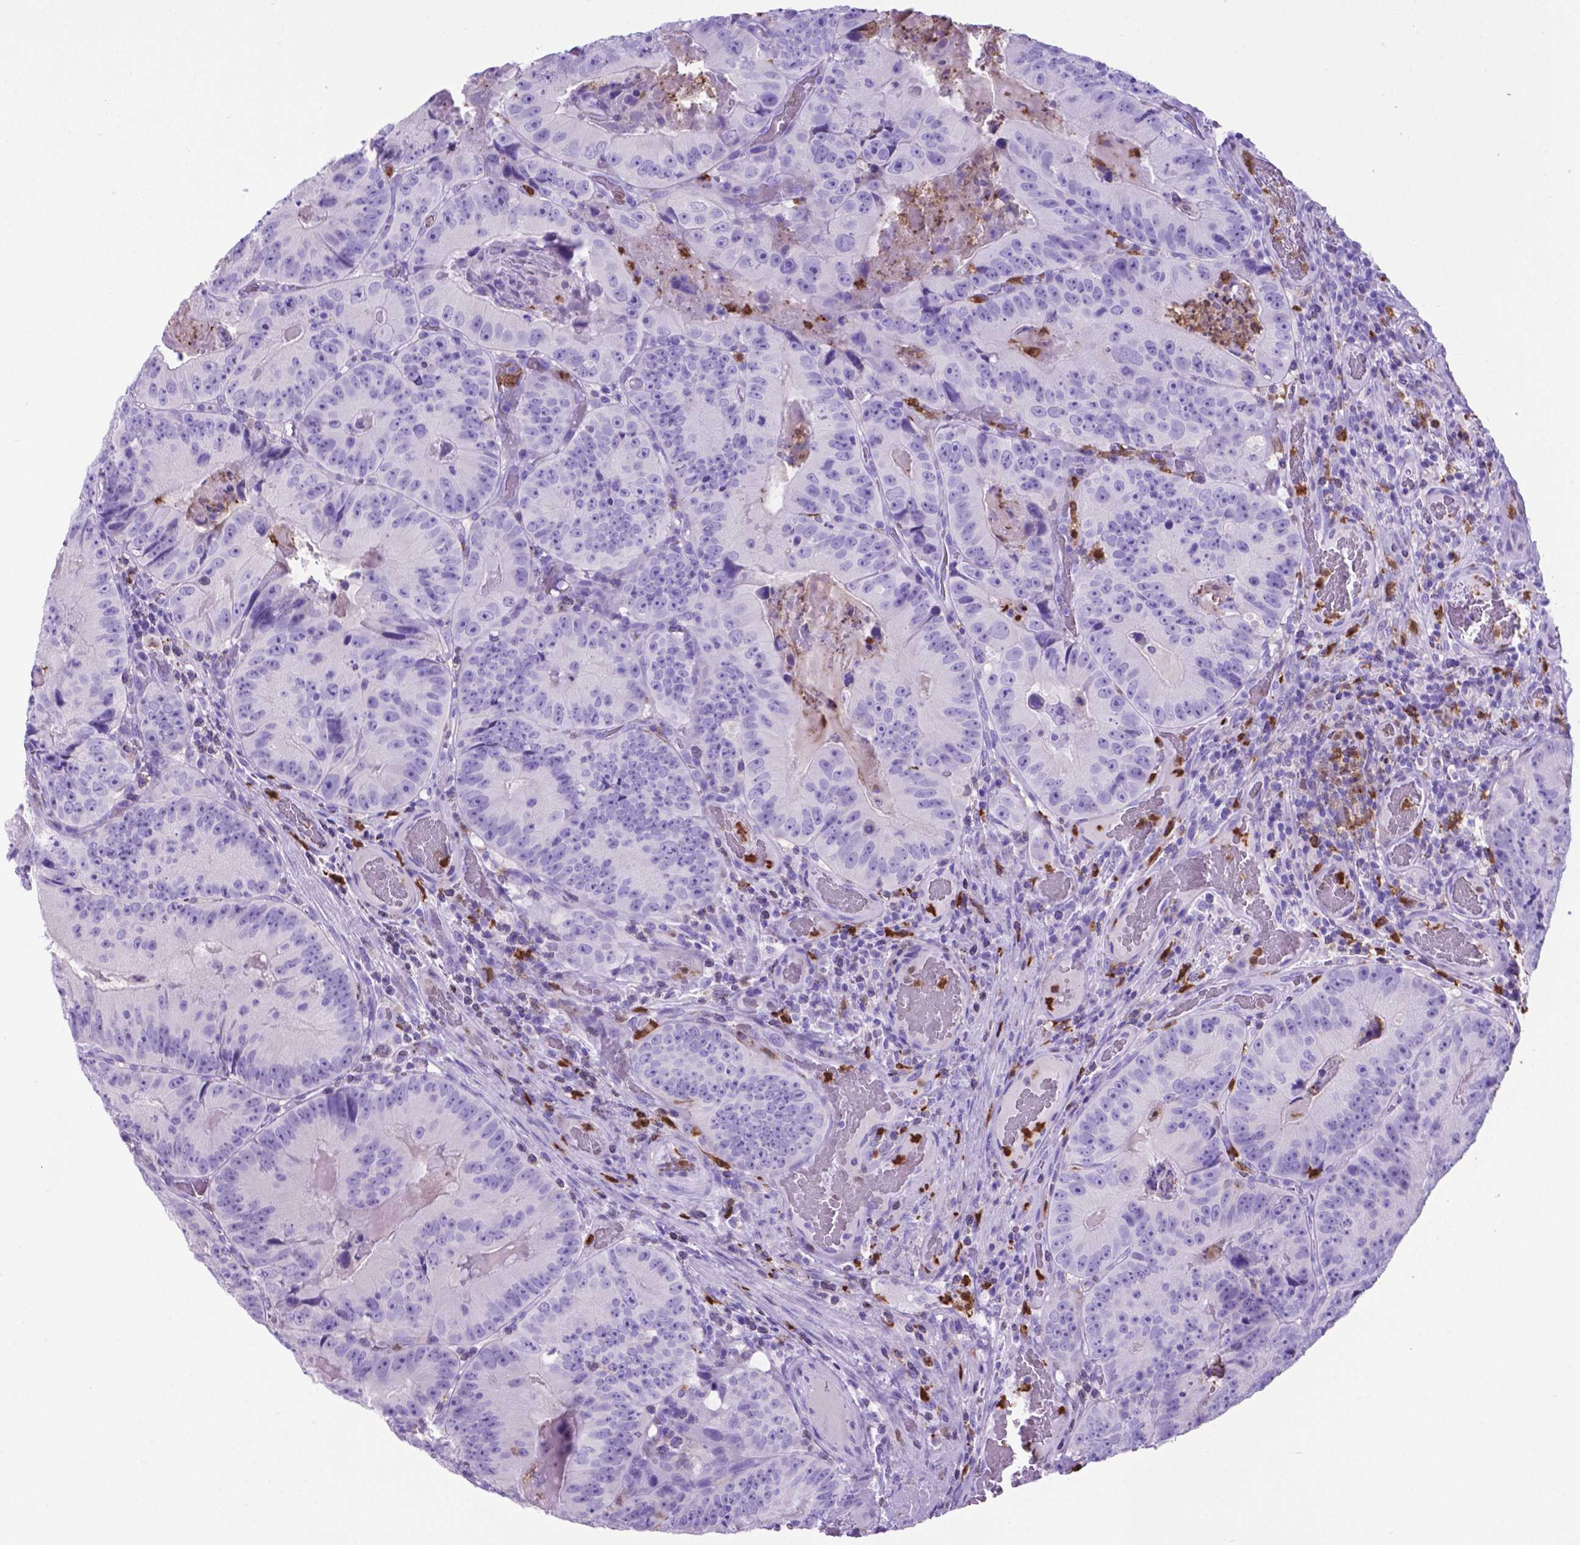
{"staining": {"intensity": "negative", "quantity": "none", "location": "none"}, "tissue": "colorectal cancer", "cell_type": "Tumor cells", "image_type": "cancer", "snomed": [{"axis": "morphology", "description": "Adenocarcinoma, NOS"}, {"axis": "topography", "description": "Colon"}], "caption": "Immunohistochemistry (IHC) histopathology image of human colorectal adenocarcinoma stained for a protein (brown), which demonstrates no positivity in tumor cells. The staining is performed using DAB brown chromogen with nuclei counter-stained in using hematoxylin.", "gene": "LZTR1", "patient": {"sex": "female", "age": 86}}